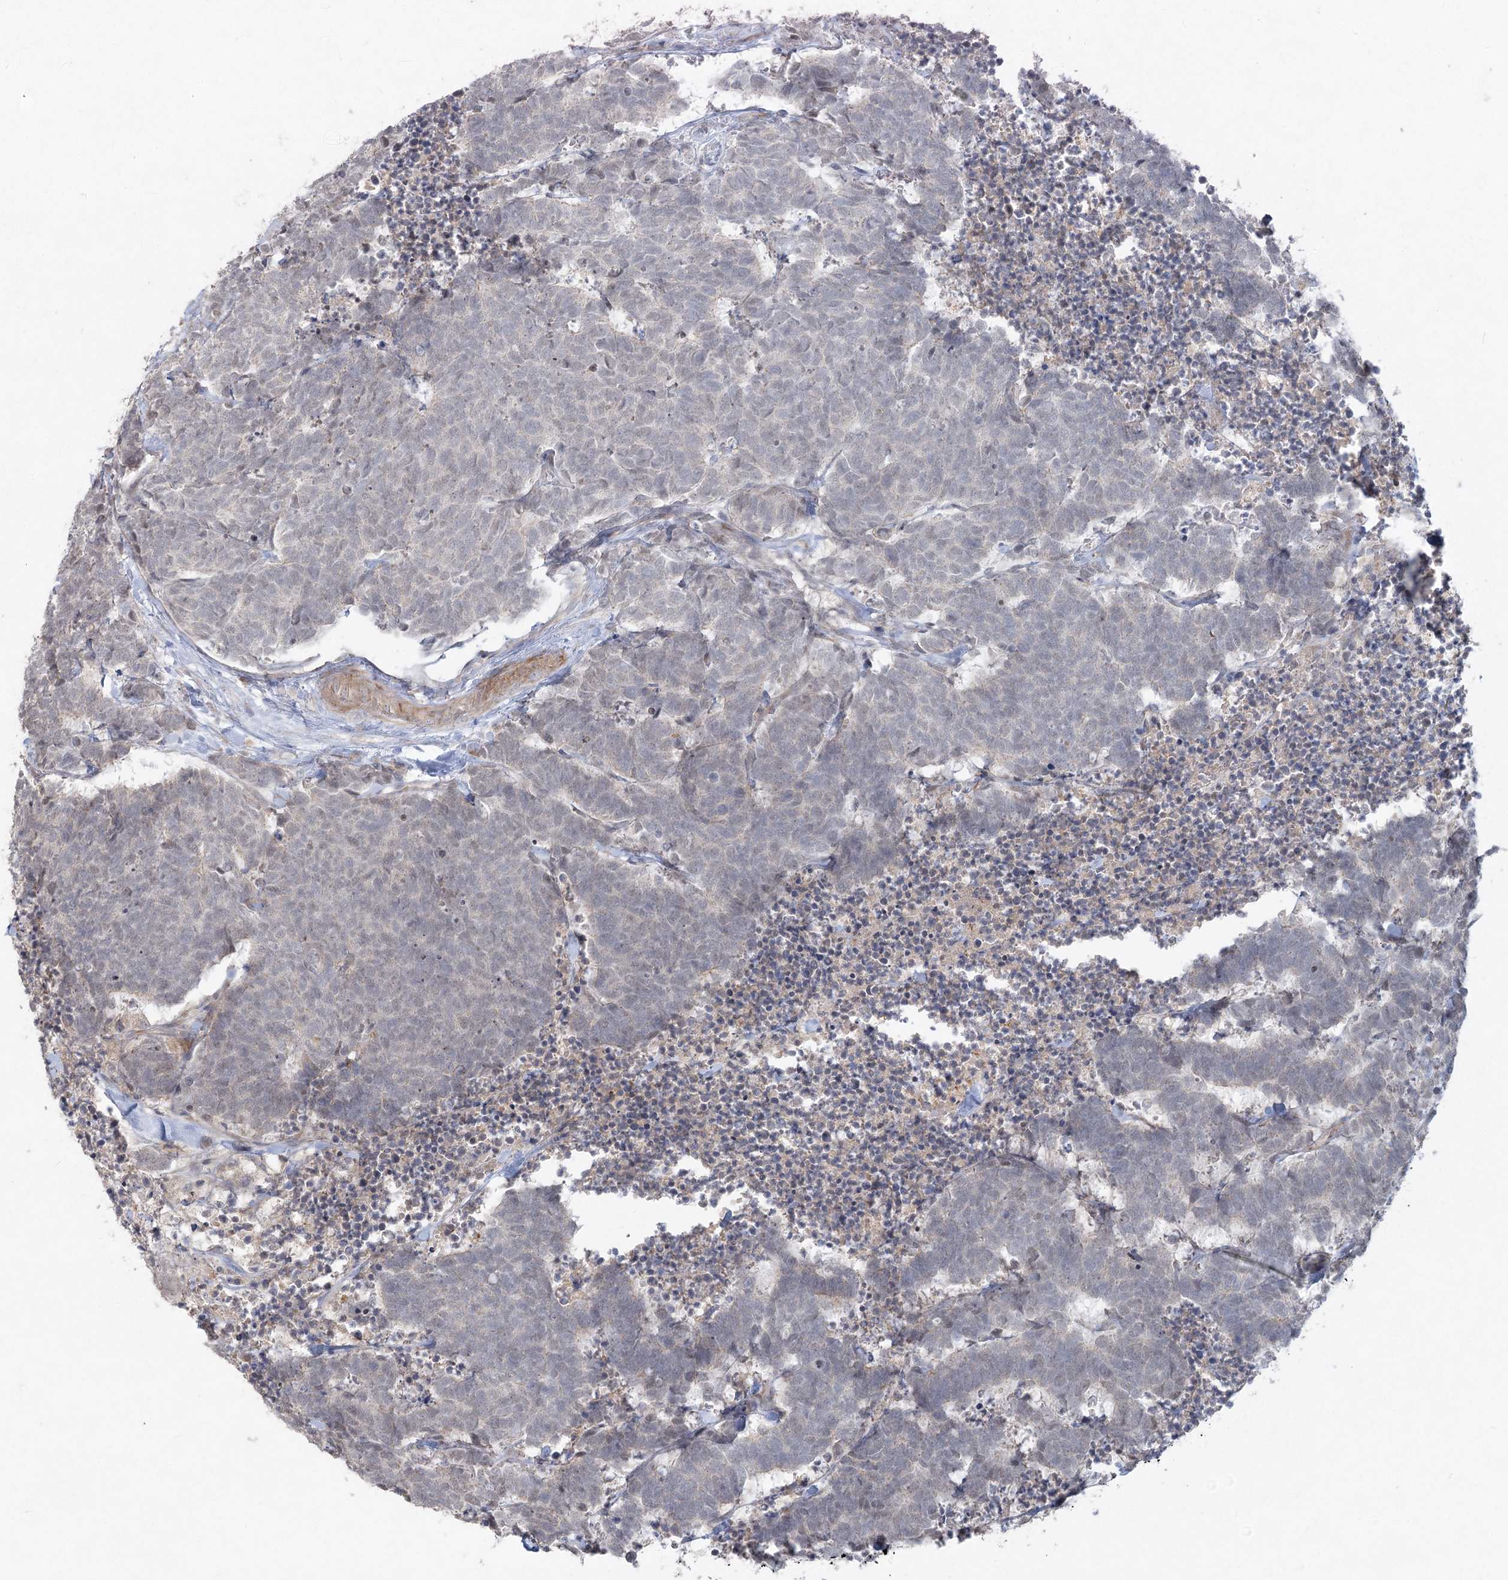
{"staining": {"intensity": "negative", "quantity": "none", "location": "none"}, "tissue": "carcinoid", "cell_type": "Tumor cells", "image_type": "cancer", "snomed": [{"axis": "morphology", "description": "Carcinoma, NOS"}, {"axis": "morphology", "description": "Carcinoid, malignant, NOS"}, {"axis": "topography", "description": "Urinary bladder"}], "caption": "DAB (3,3'-diaminobenzidine) immunohistochemical staining of human carcinoid displays no significant expression in tumor cells. (DAB (3,3'-diaminobenzidine) immunohistochemistry (IHC) with hematoxylin counter stain).", "gene": "LRP2BP", "patient": {"sex": "male", "age": 57}}